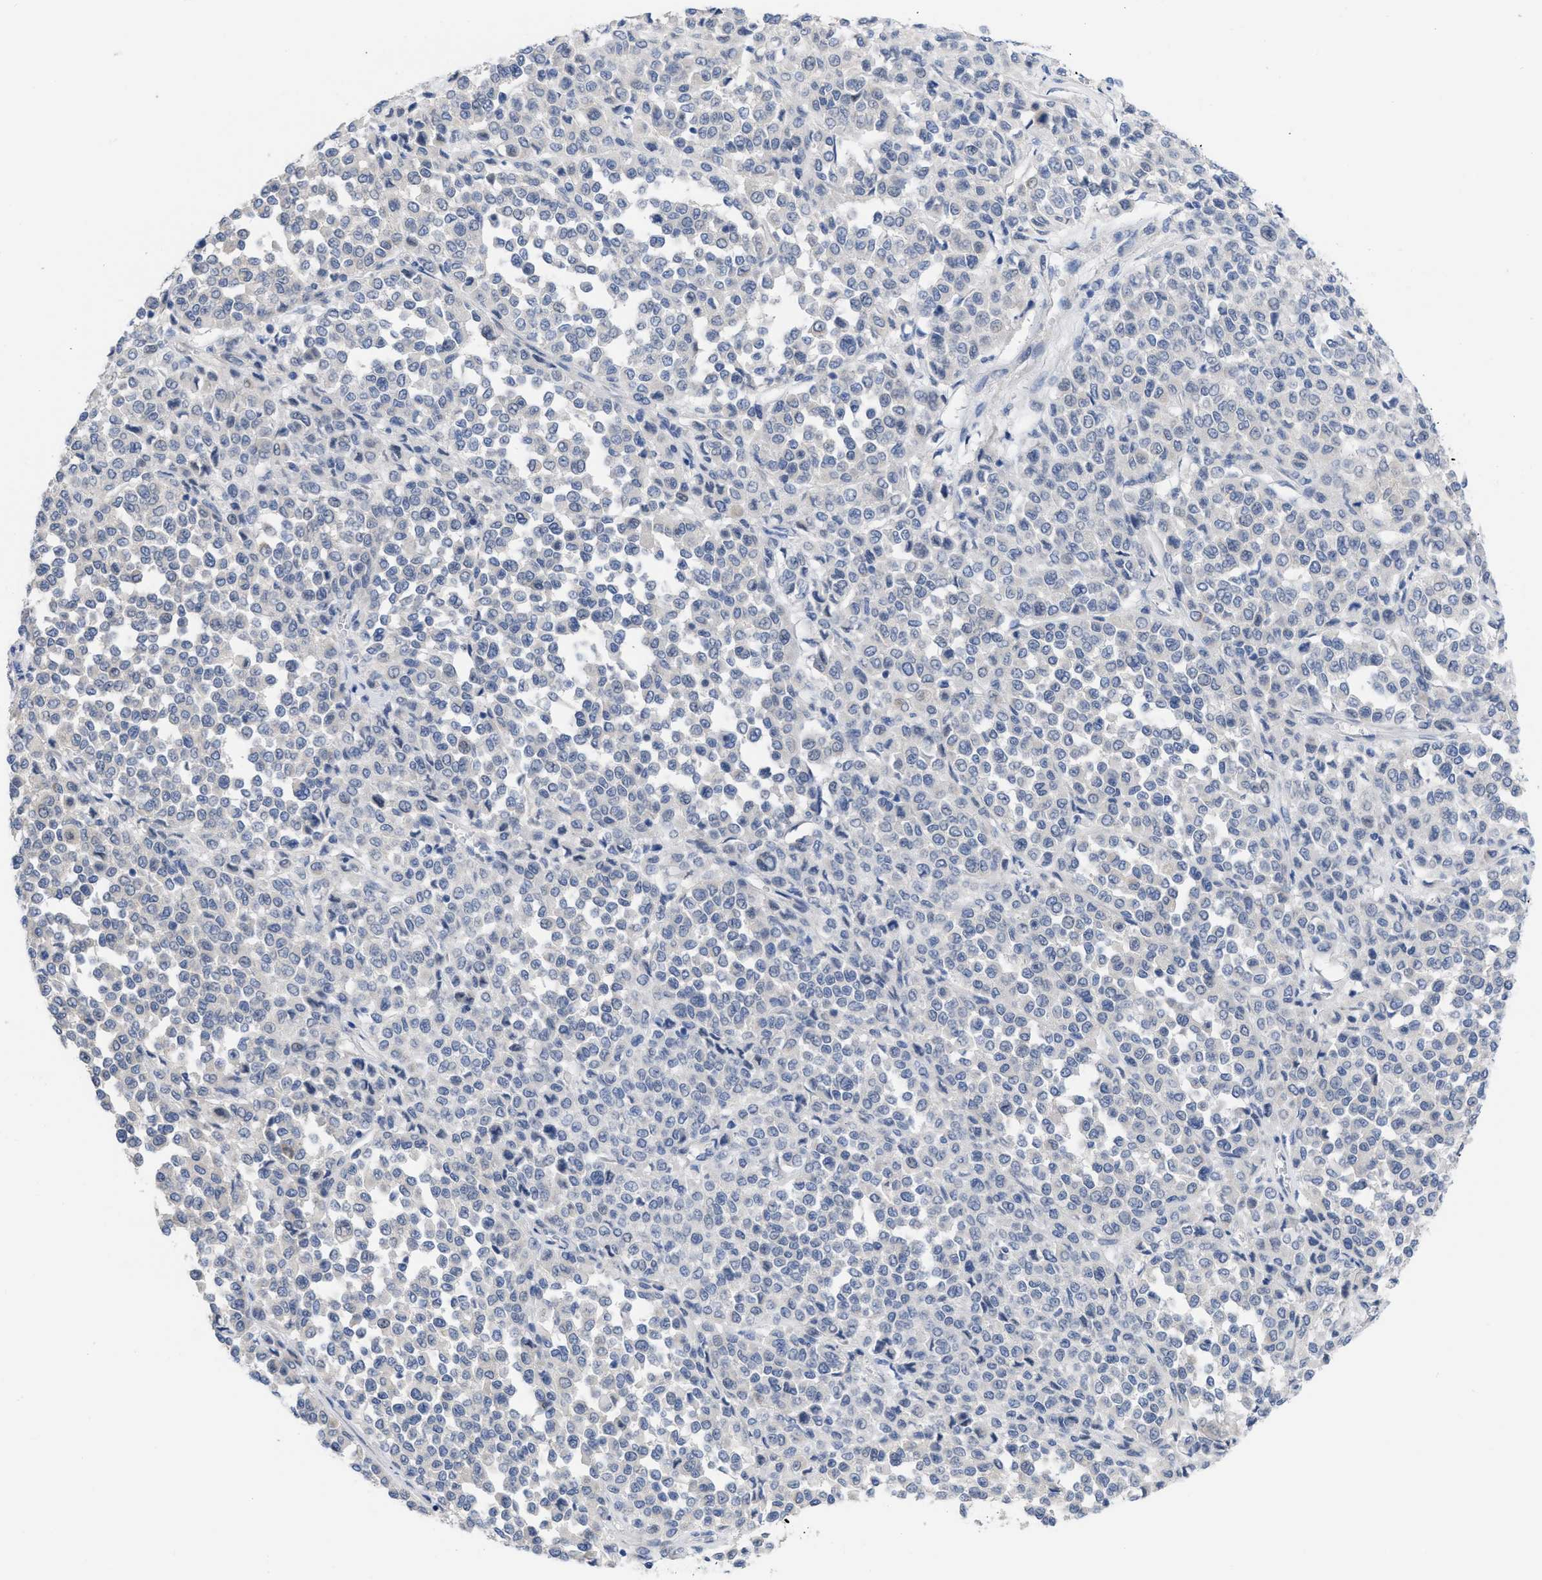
{"staining": {"intensity": "negative", "quantity": "none", "location": "none"}, "tissue": "melanoma", "cell_type": "Tumor cells", "image_type": "cancer", "snomed": [{"axis": "morphology", "description": "Malignant melanoma, Metastatic site"}, {"axis": "topography", "description": "Pancreas"}], "caption": "High power microscopy micrograph of an immunohistochemistry (IHC) histopathology image of melanoma, revealing no significant expression in tumor cells. (DAB (3,3'-diaminobenzidine) immunohistochemistry (IHC) visualized using brightfield microscopy, high magnification).", "gene": "ACKR1", "patient": {"sex": "female", "age": 30}}